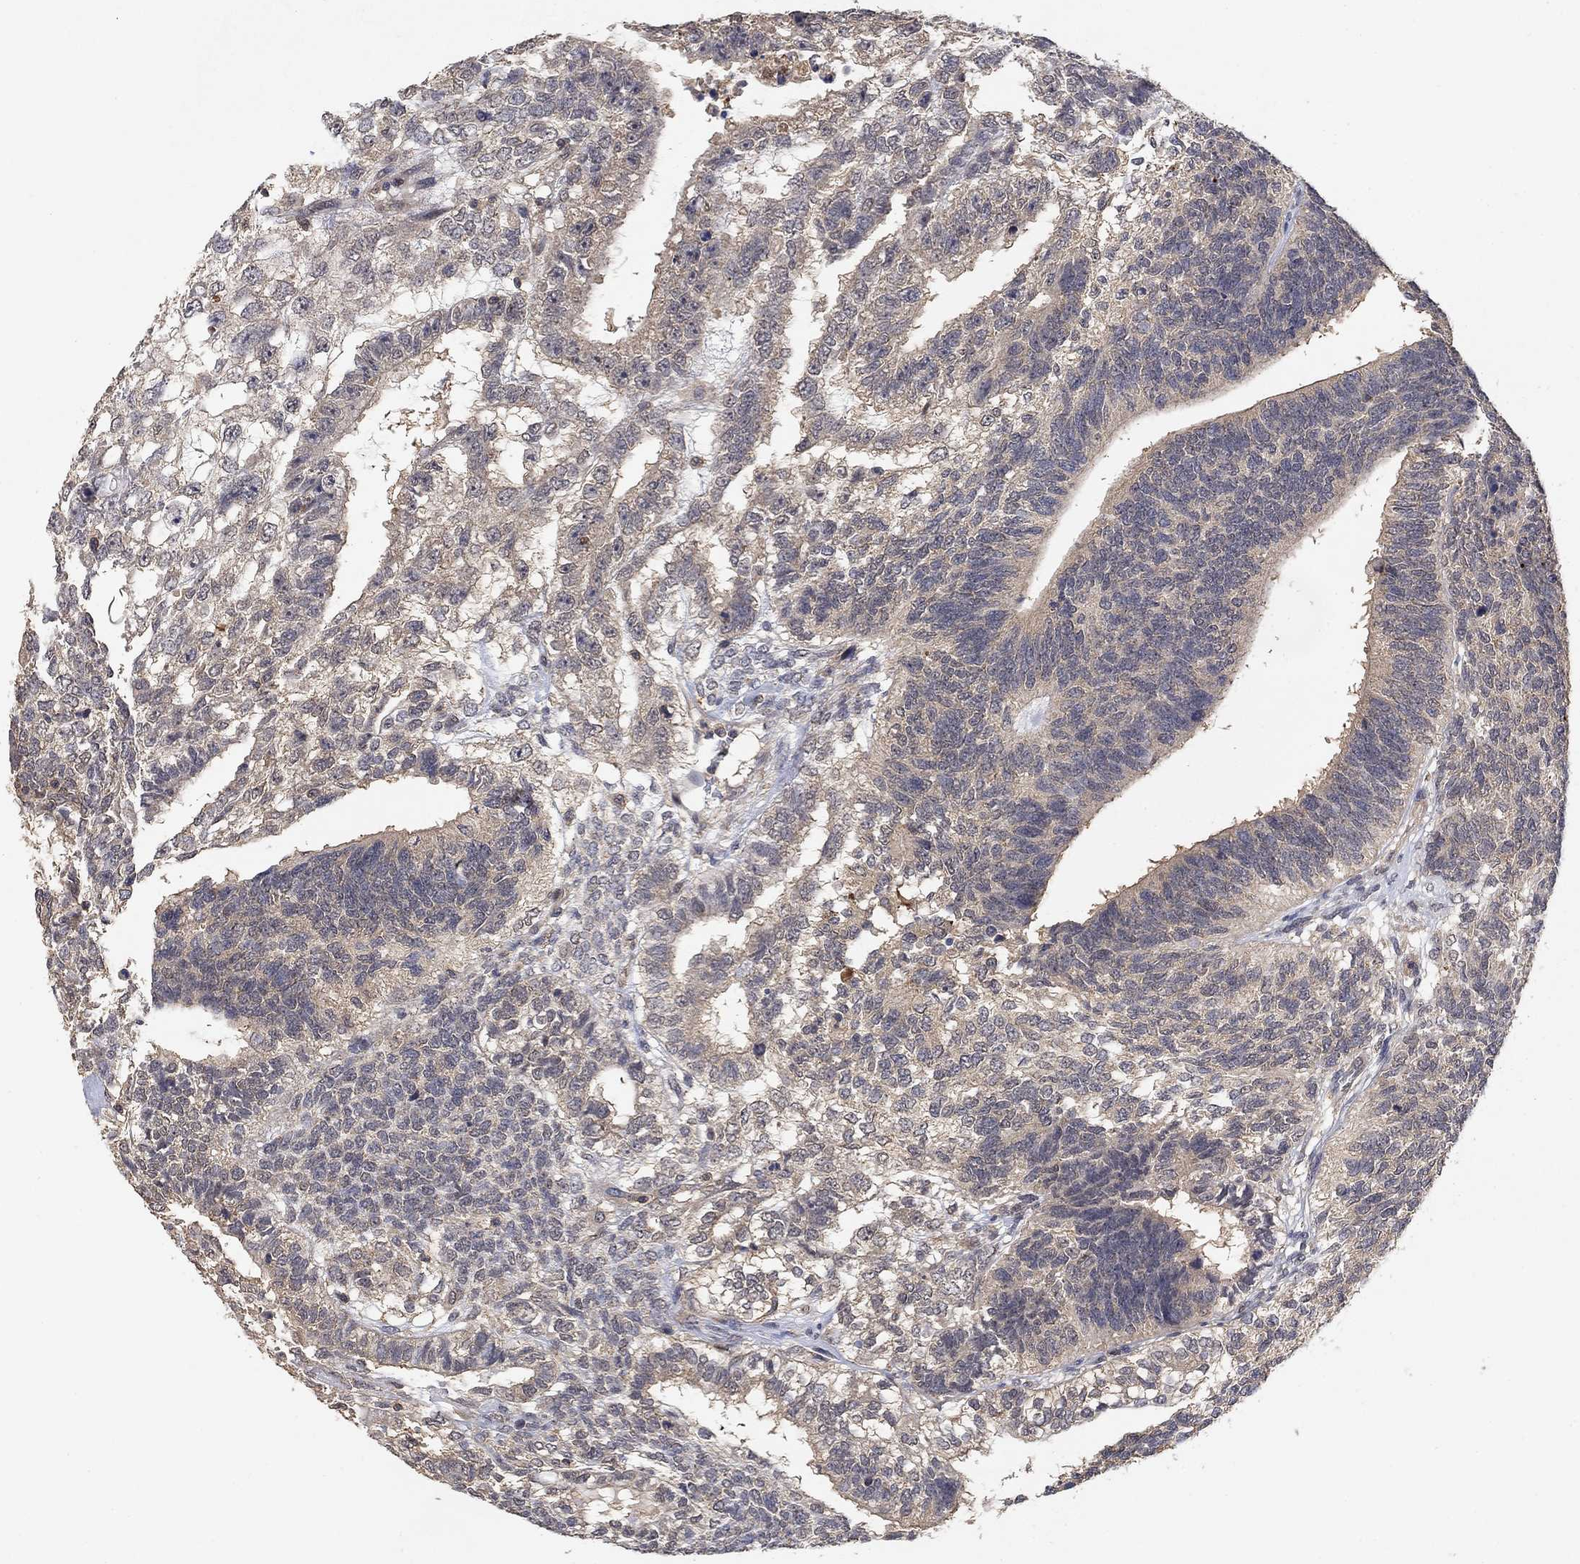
{"staining": {"intensity": "negative", "quantity": "none", "location": "none"}, "tissue": "testis cancer", "cell_type": "Tumor cells", "image_type": "cancer", "snomed": [{"axis": "morphology", "description": "Seminoma, NOS"}, {"axis": "morphology", "description": "Carcinoma, Embryonal, NOS"}, {"axis": "topography", "description": "Testis"}], "caption": "Testis cancer was stained to show a protein in brown. There is no significant expression in tumor cells.", "gene": "CCDC43", "patient": {"sex": "male", "age": 41}}